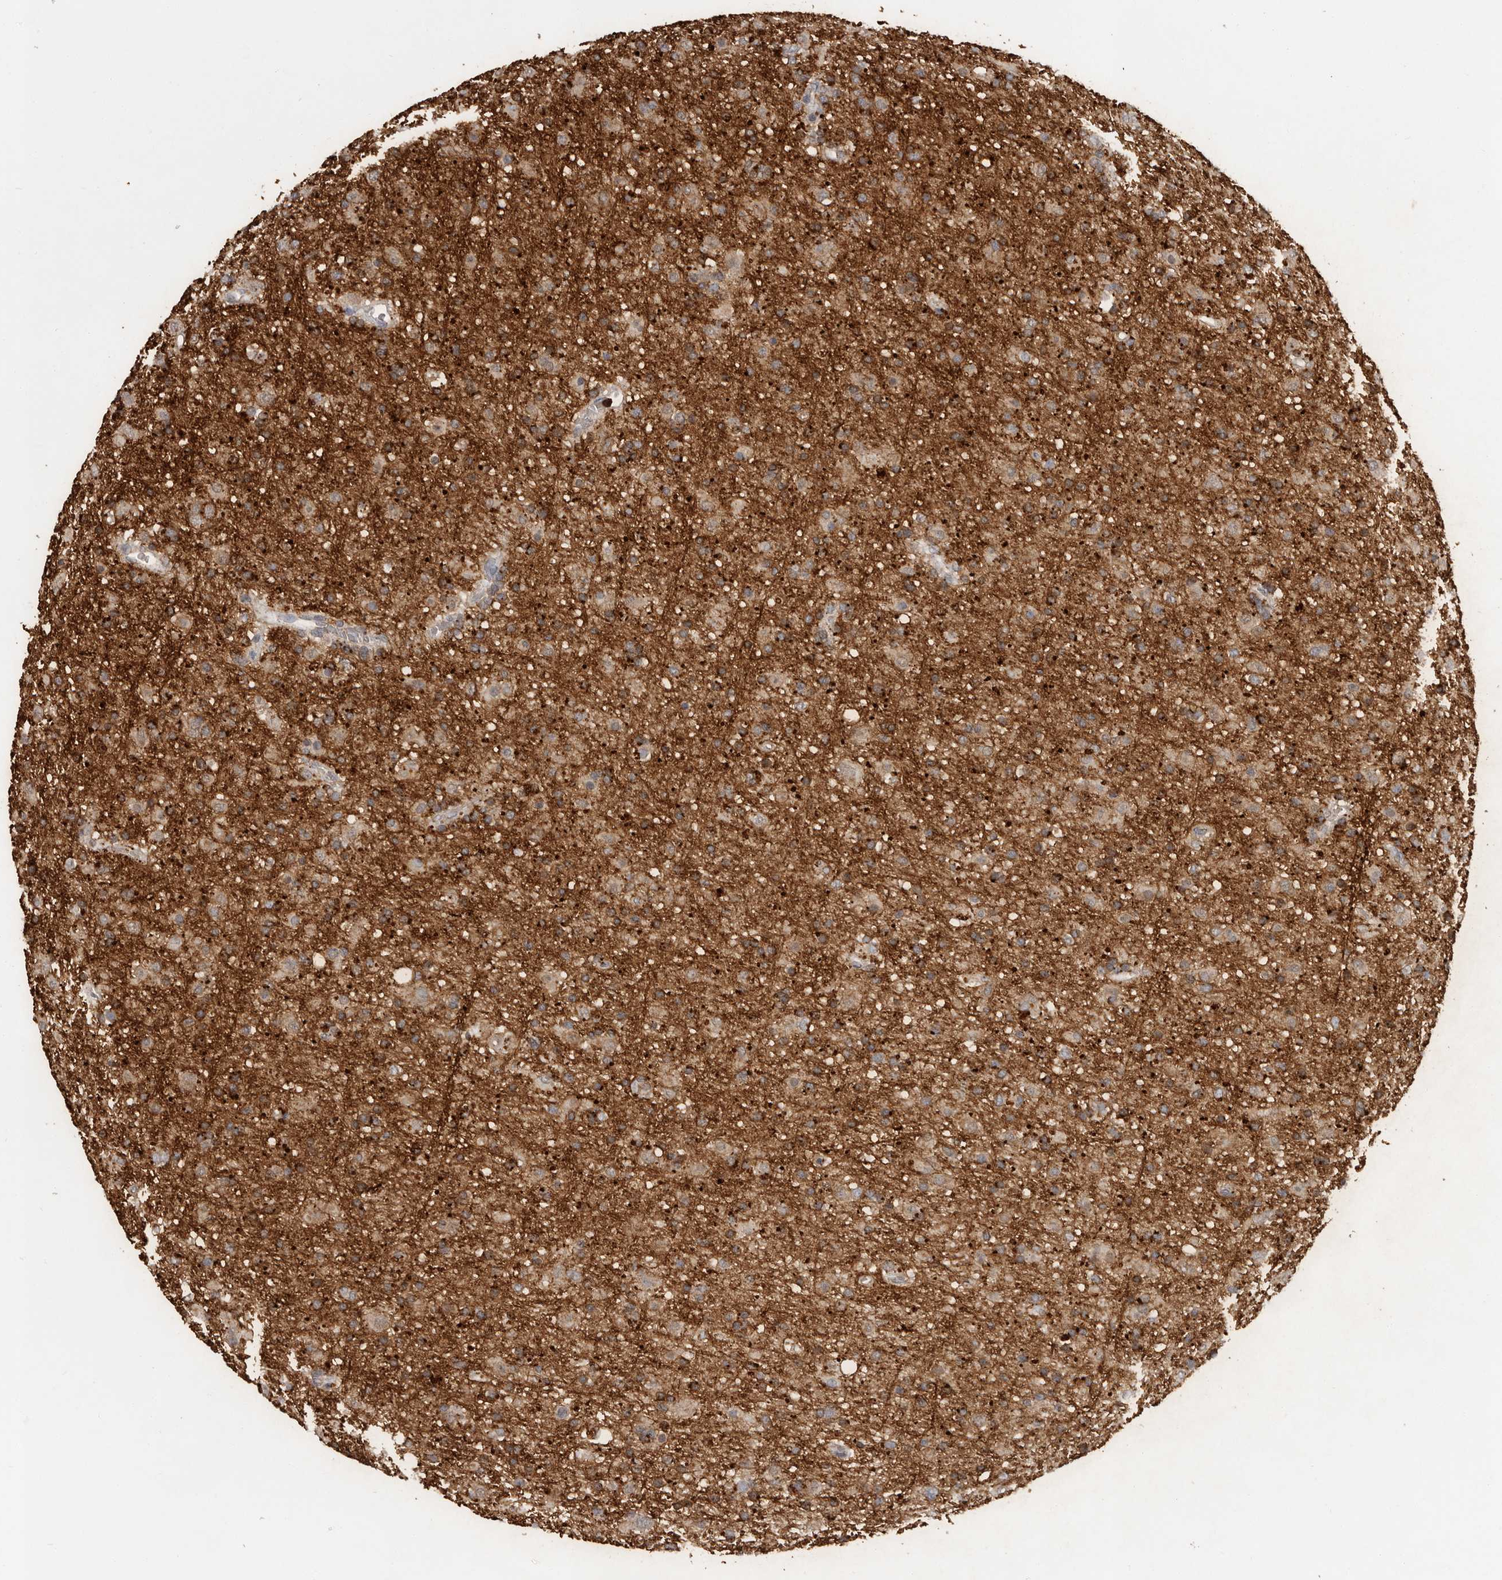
{"staining": {"intensity": "moderate", "quantity": "<25%", "location": "cytoplasmic/membranous"}, "tissue": "glioma", "cell_type": "Tumor cells", "image_type": "cancer", "snomed": [{"axis": "morphology", "description": "Glioma, malignant, Low grade"}, {"axis": "topography", "description": "Brain"}], "caption": "Protein staining exhibits moderate cytoplasmic/membranous expression in approximately <25% of tumor cells in malignant low-grade glioma.", "gene": "MTF1", "patient": {"sex": "male", "age": 65}}